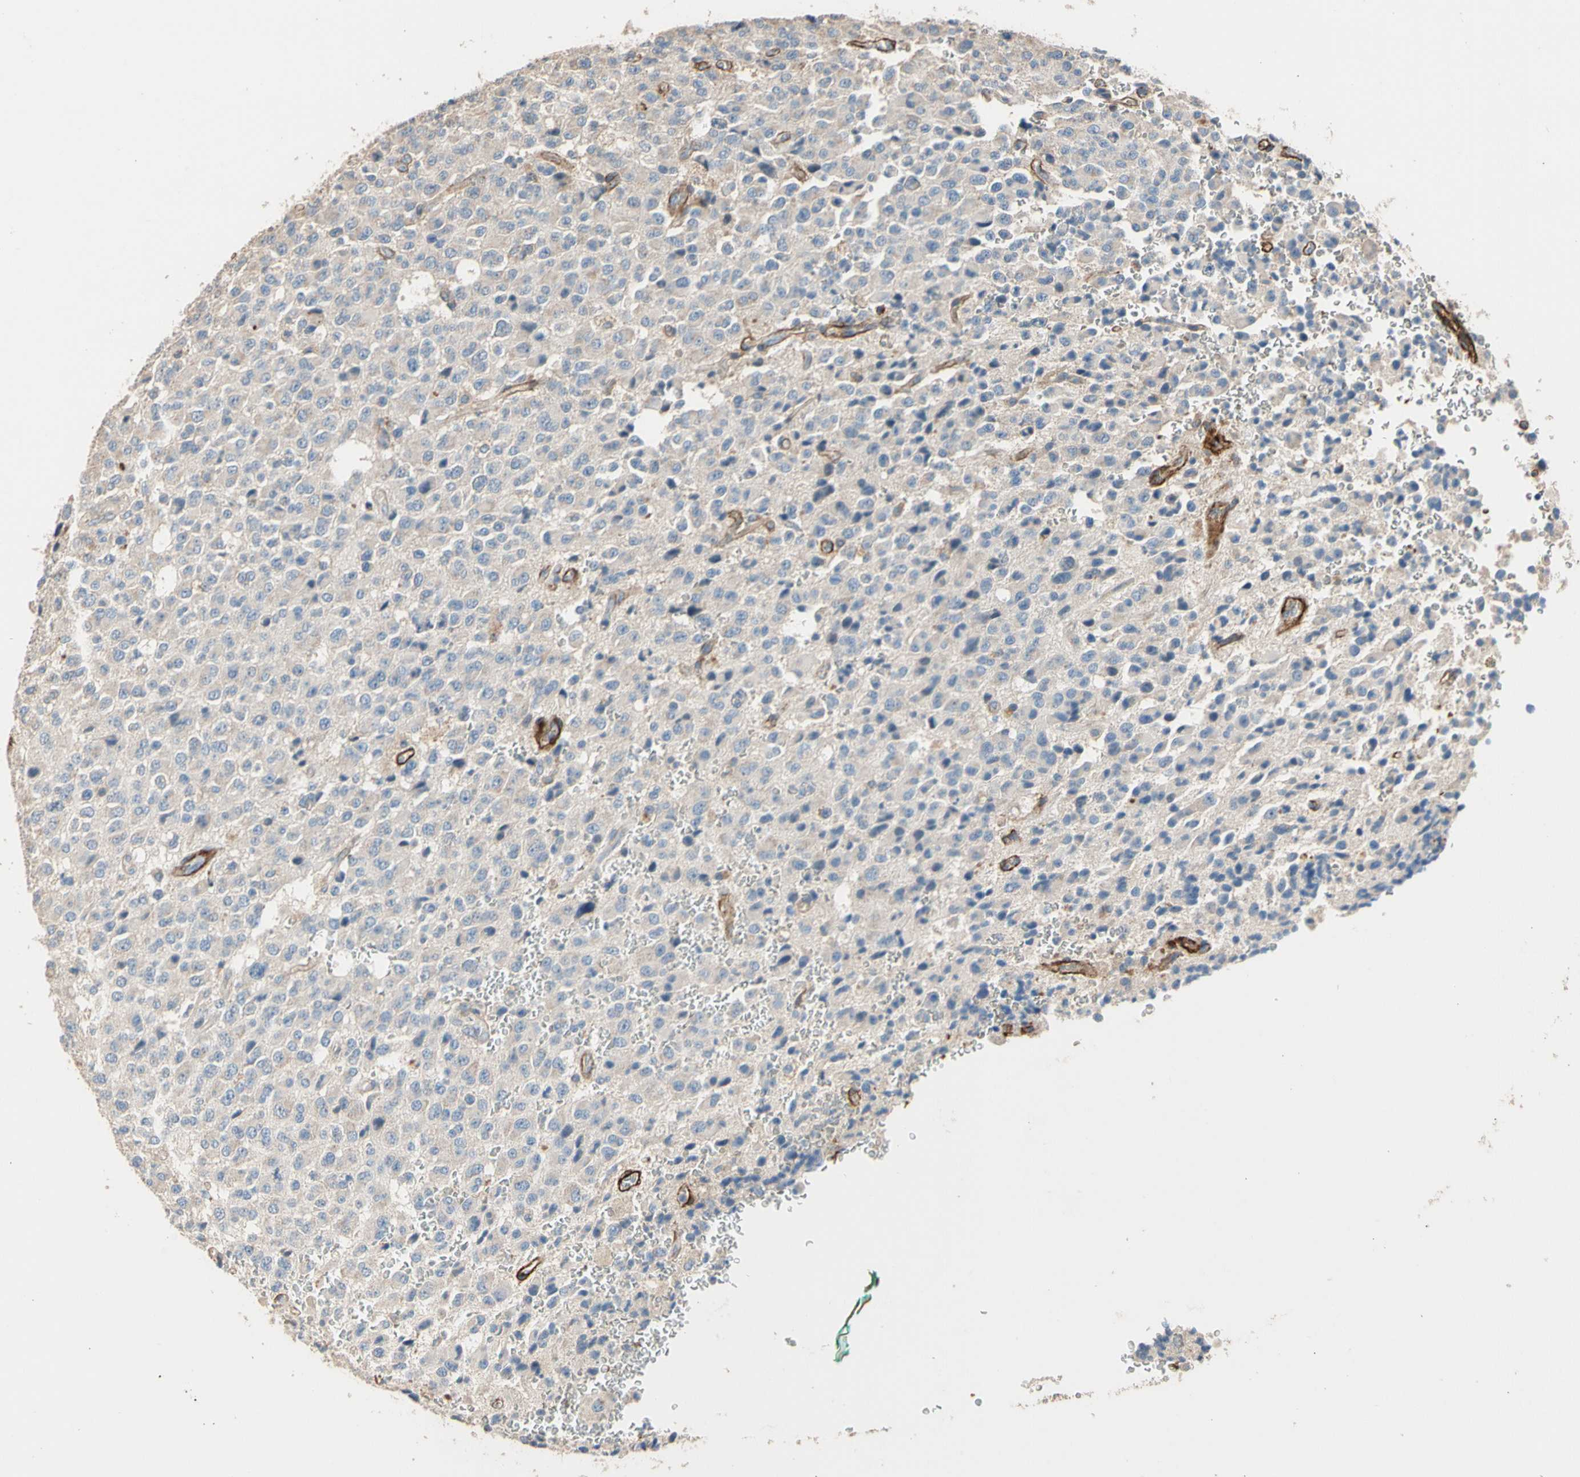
{"staining": {"intensity": "weak", "quantity": "<25%", "location": "cytoplasmic/membranous"}, "tissue": "glioma", "cell_type": "Tumor cells", "image_type": "cancer", "snomed": [{"axis": "morphology", "description": "Glioma, malignant, High grade"}, {"axis": "topography", "description": "pancreas cauda"}], "caption": "The immunohistochemistry (IHC) image has no significant staining in tumor cells of glioma tissue.", "gene": "SUSD2", "patient": {"sex": "male", "age": 60}}